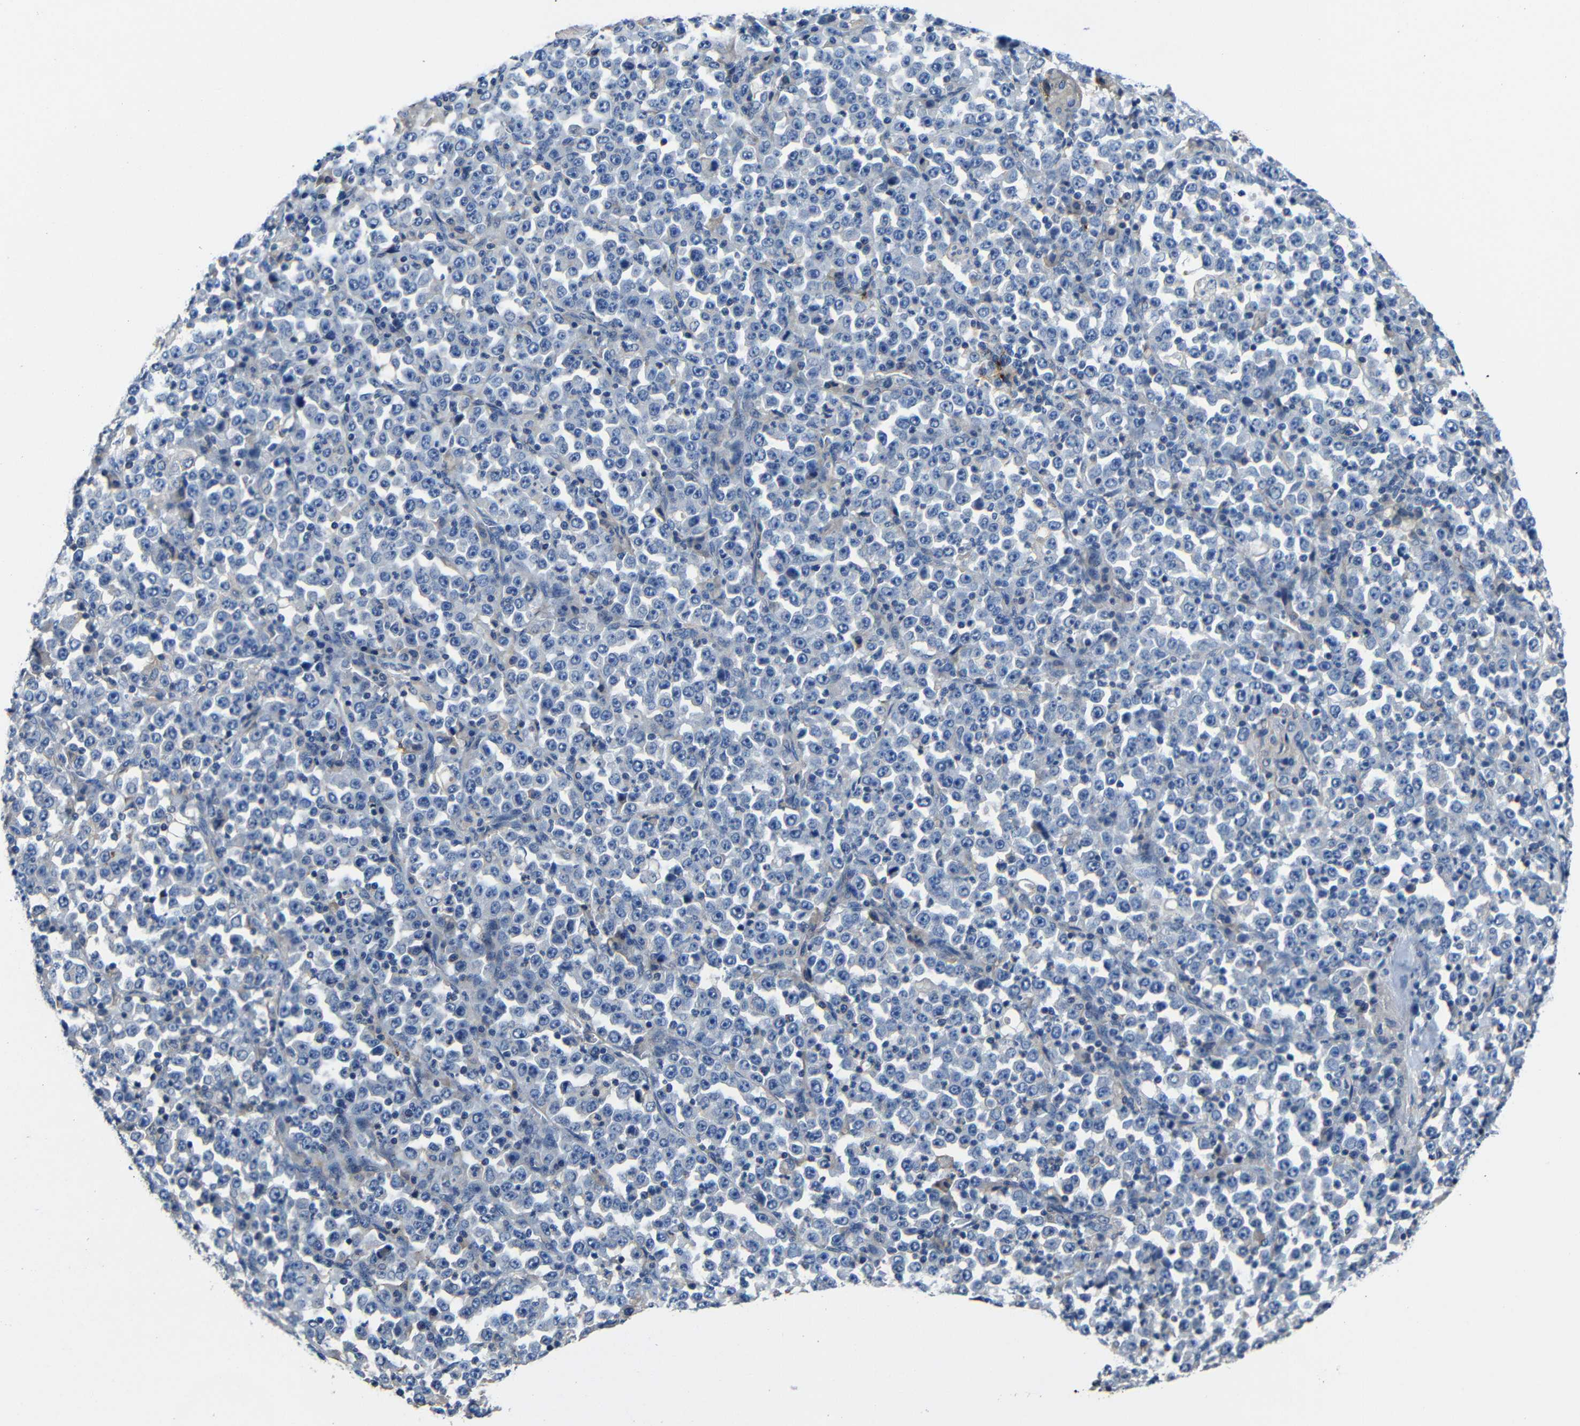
{"staining": {"intensity": "negative", "quantity": "none", "location": "none"}, "tissue": "stomach cancer", "cell_type": "Tumor cells", "image_type": "cancer", "snomed": [{"axis": "morphology", "description": "Normal tissue, NOS"}, {"axis": "morphology", "description": "Adenocarcinoma, NOS"}, {"axis": "topography", "description": "Stomach, upper"}, {"axis": "topography", "description": "Stomach"}], "caption": "This micrograph is of stomach cancer stained with immunohistochemistry to label a protein in brown with the nuclei are counter-stained blue. There is no positivity in tumor cells.", "gene": "GDI1", "patient": {"sex": "male", "age": 59}}